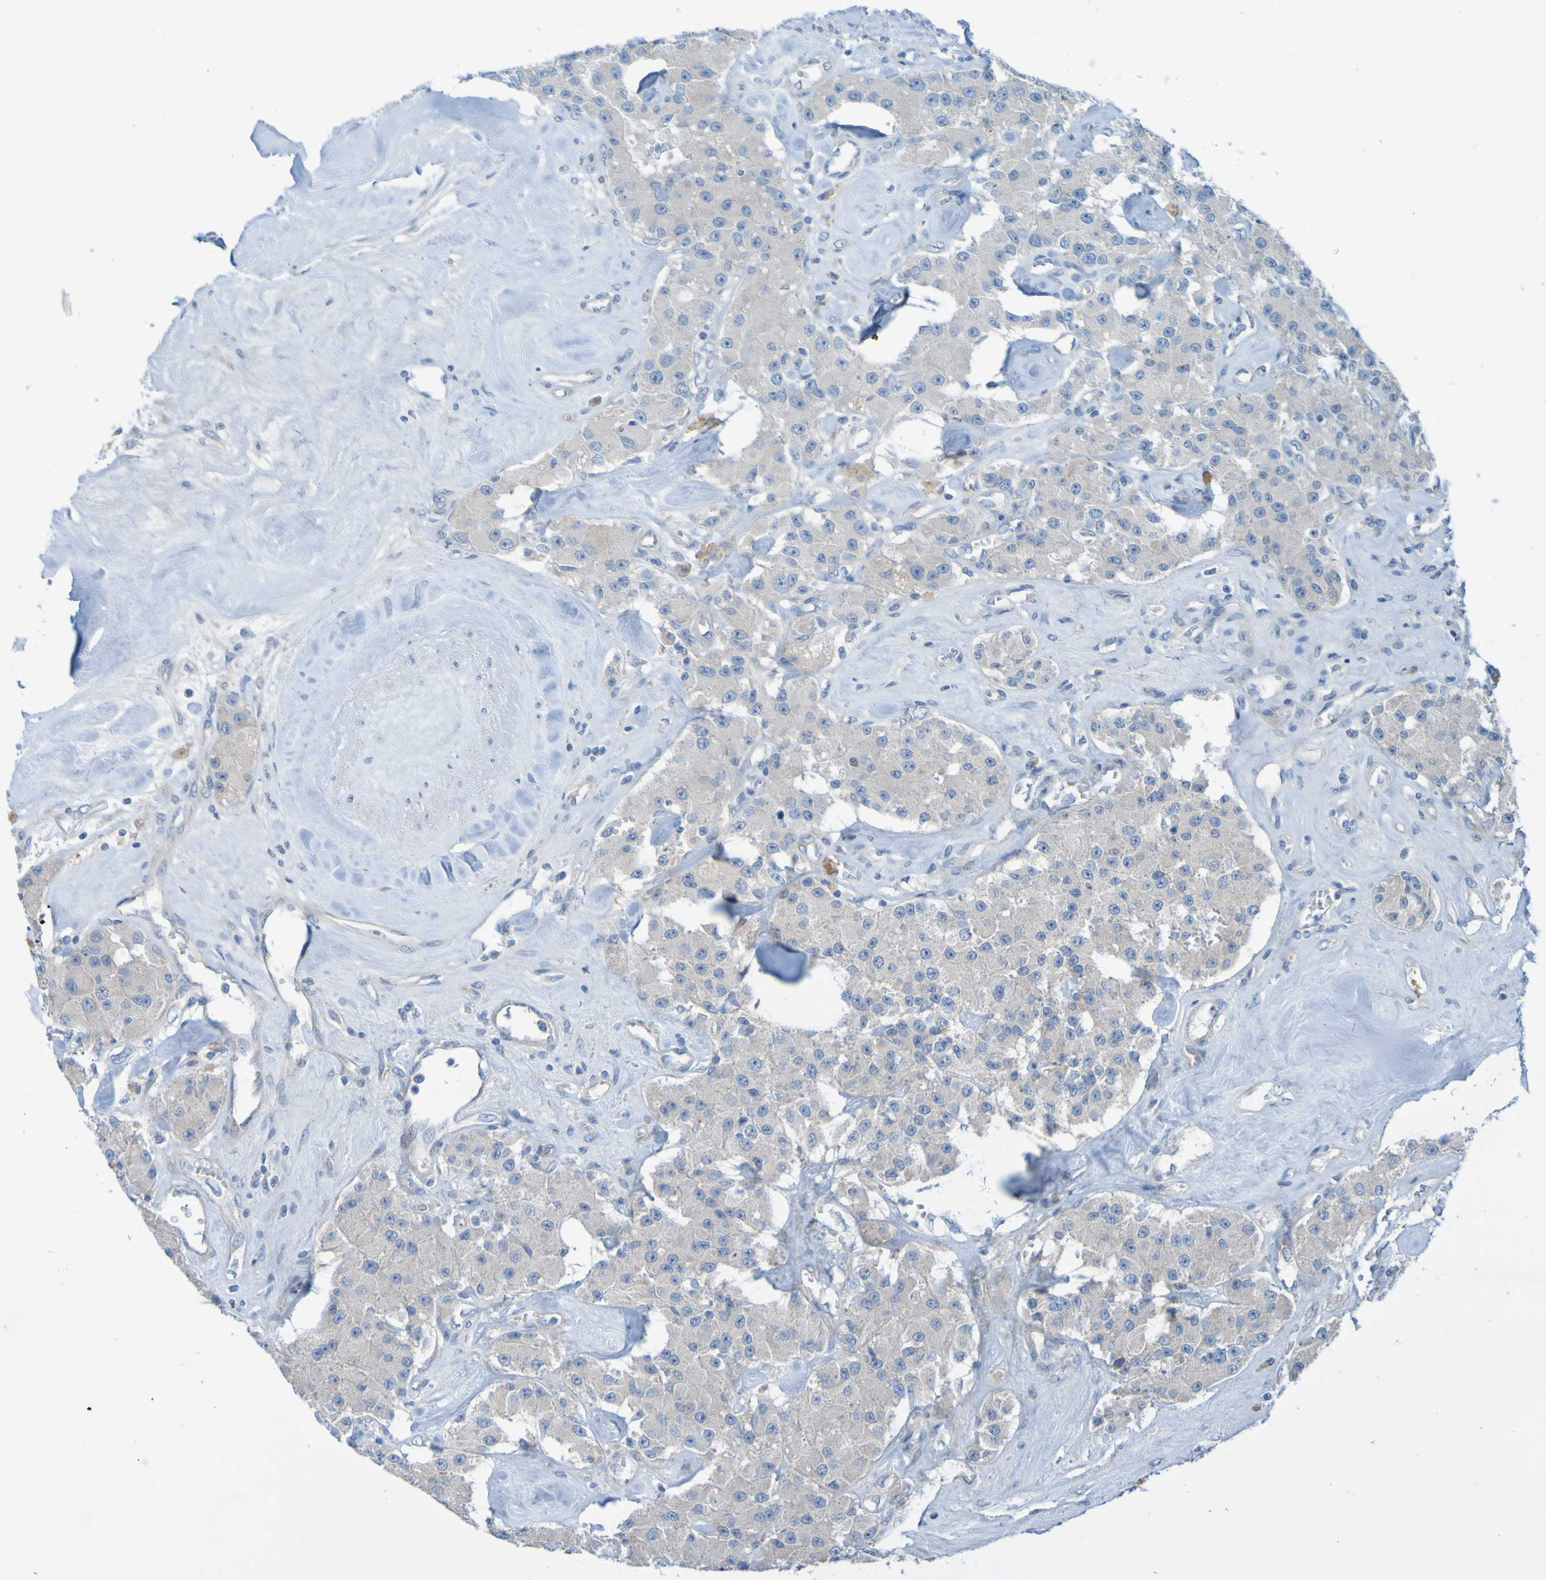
{"staining": {"intensity": "weak", "quantity": "25%-75%", "location": "cytoplasmic/membranous"}, "tissue": "carcinoid", "cell_type": "Tumor cells", "image_type": "cancer", "snomed": [{"axis": "morphology", "description": "Carcinoid, malignant, NOS"}, {"axis": "topography", "description": "Pancreas"}], "caption": "Tumor cells show weak cytoplasmic/membranous staining in approximately 25%-75% of cells in carcinoid. The staining was performed using DAB (3,3'-diaminobenzidine), with brown indicating positive protein expression. Nuclei are stained blue with hematoxylin.", "gene": "NPRL3", "patient": {"sex": "male", "age": 41}}